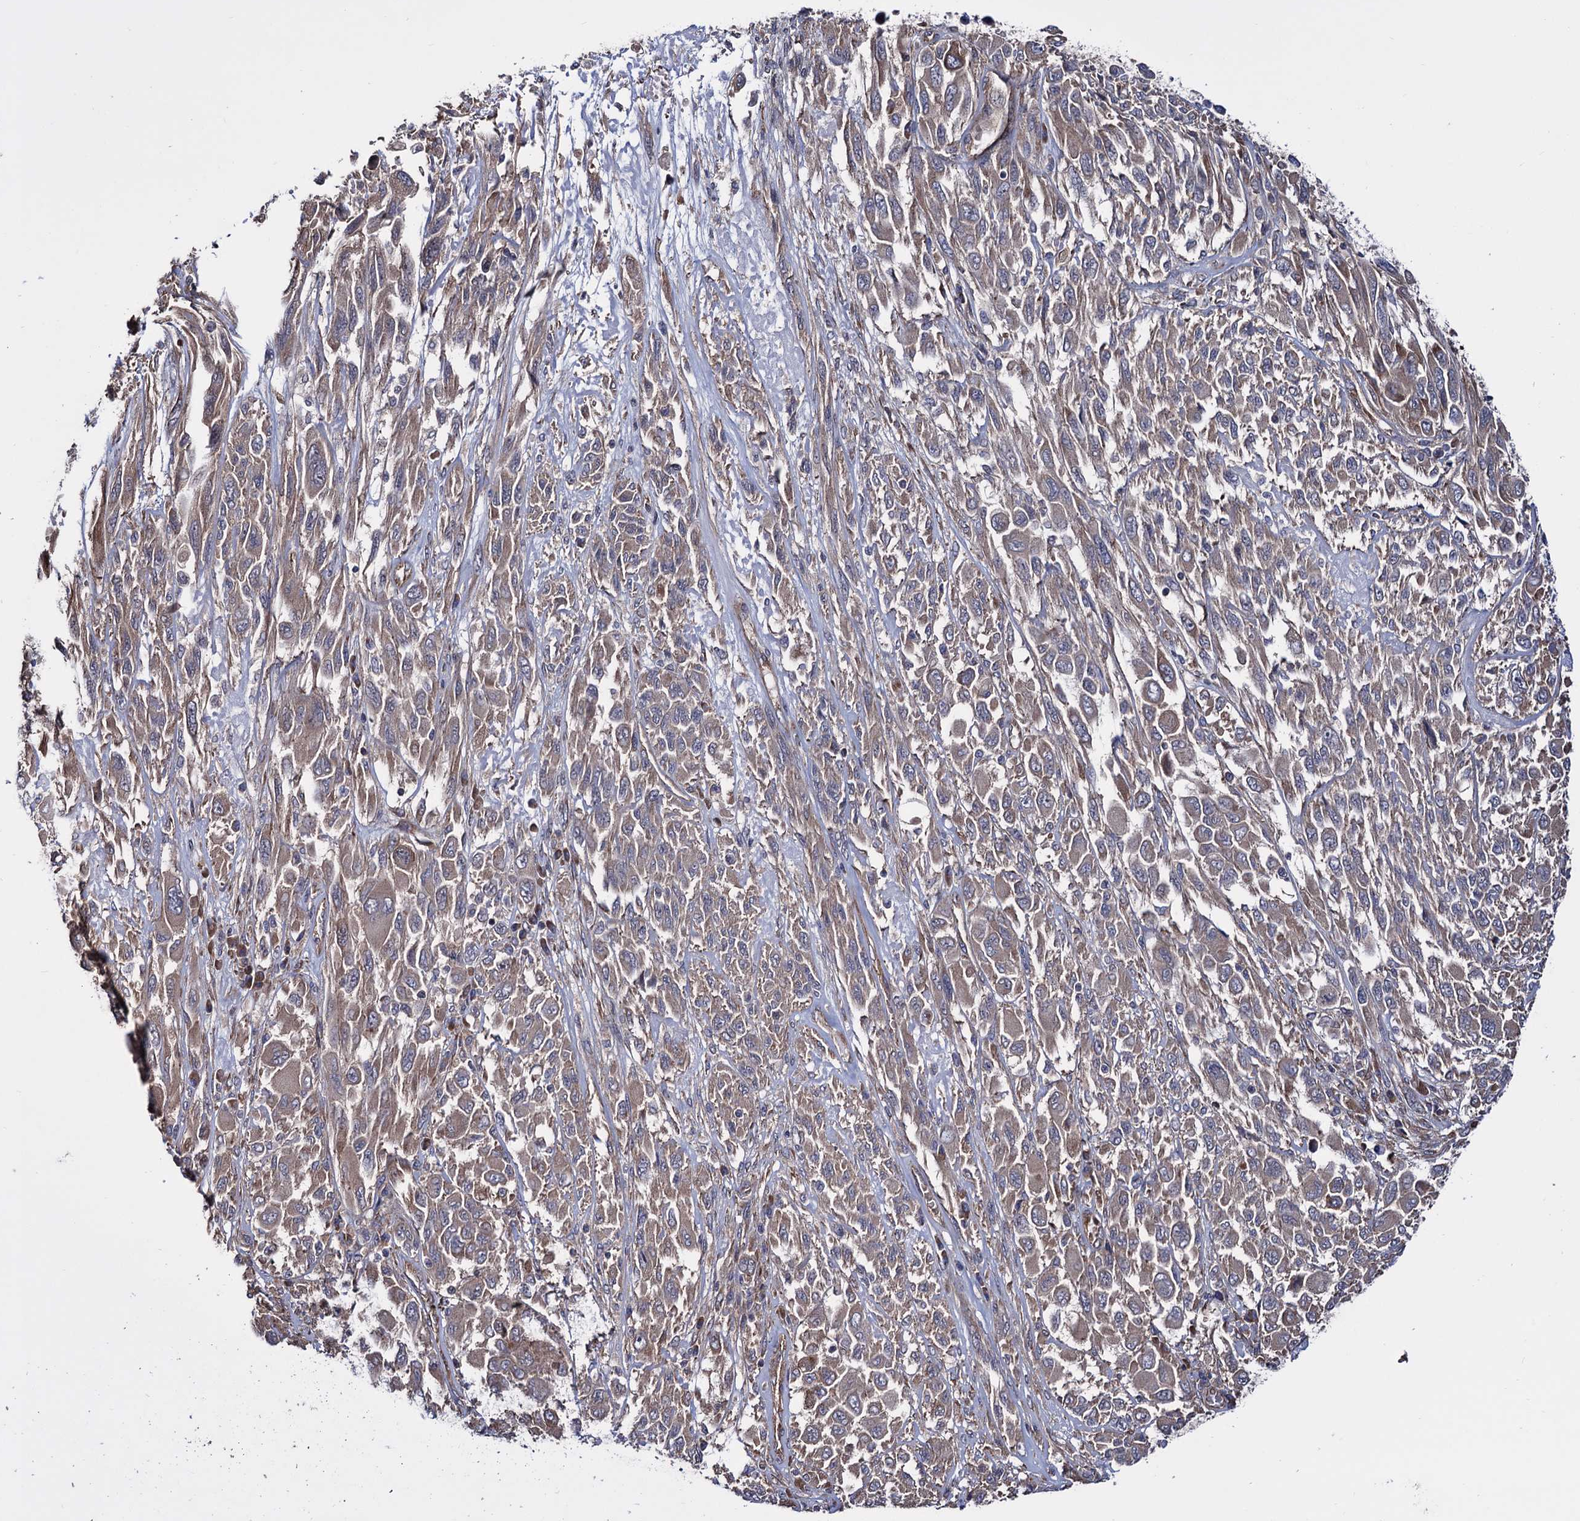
{"staining": {"intensity": "weak", "quantity": "<25%", "location": "cytoplasmic/membranous"}, "tissue": "melanoma", "cell_type": "Tumor cells", "image_type": "cancer", "snomed": [{"axis": "morphology", "description": "Malignant melanoma, NOS"}, {"axis": "topography", "description": "Skin"}], "caption": "The micrograph reveals no significant expression in tumor cells of melanoma.", "gene": "FERMT2", "patient": {"sex": "female", "age": 91}}